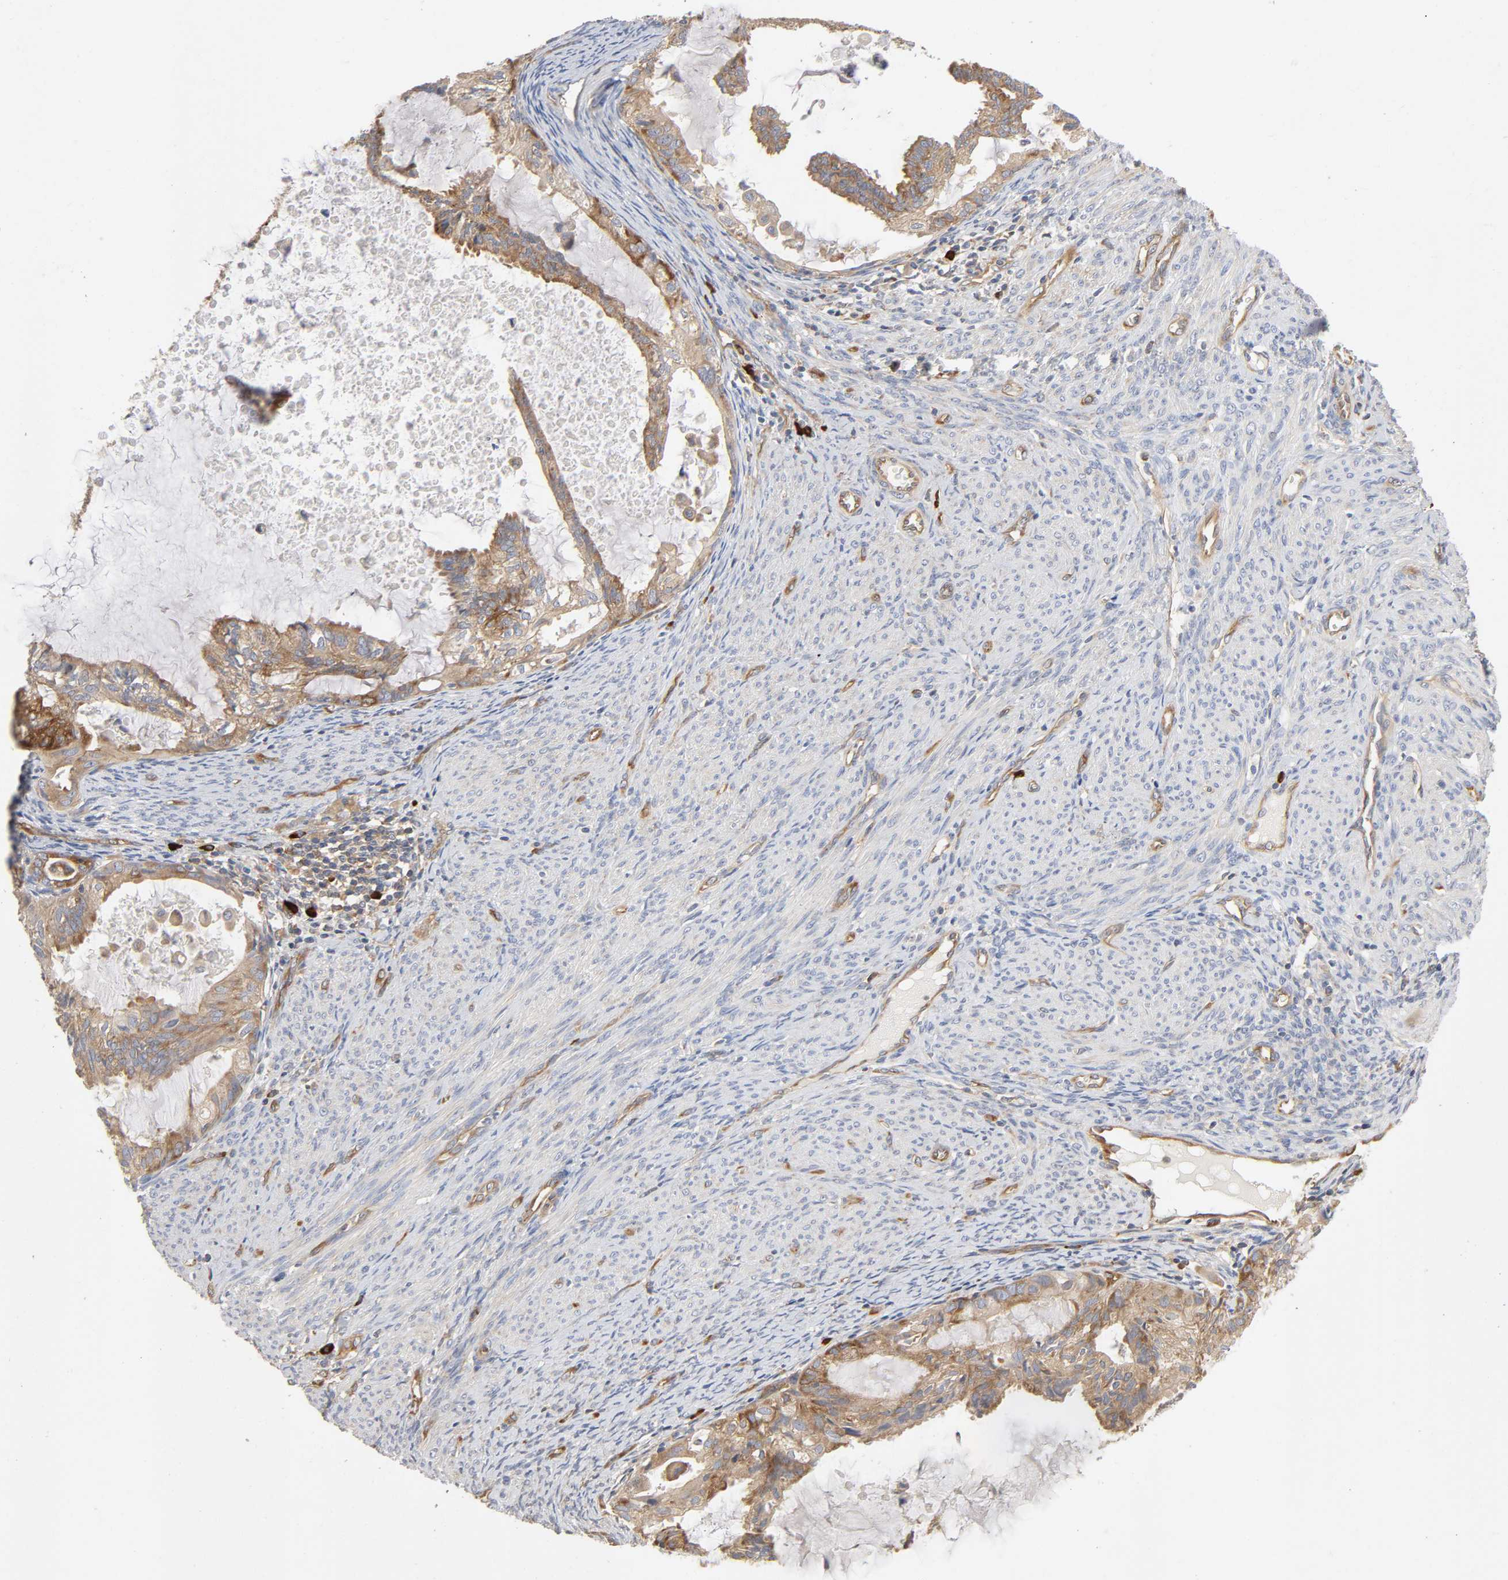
{"staining": {"intensity": "moderate", "quantity": ">75%", "location": "cytoplasmic/membranous"}, "tissue": "cervical cancer", "cell_type": "Tumor cells", "image_type": "cancer", "snomed": [{"axis": "morphology", "description": "Normal tissue, NOS"}, {"axis": "morphology", "description": "Adenocarcinoma, NOS"}, {"axis": "topography", "description": "Cervix"}, {"axis": "topography", "description": "Endometrium"}], "caption": "A medium amount of moderate cytoplasmic/membranous expression is appreciated in about >75% of tumor cells in cervical cancer (adenocarcinoma) tissue. (DAB IHC, brown staining for protein, blue staining for nuclei).", "gene": "SCHIP1", "patient": {"sex": "female", "age": 86}}